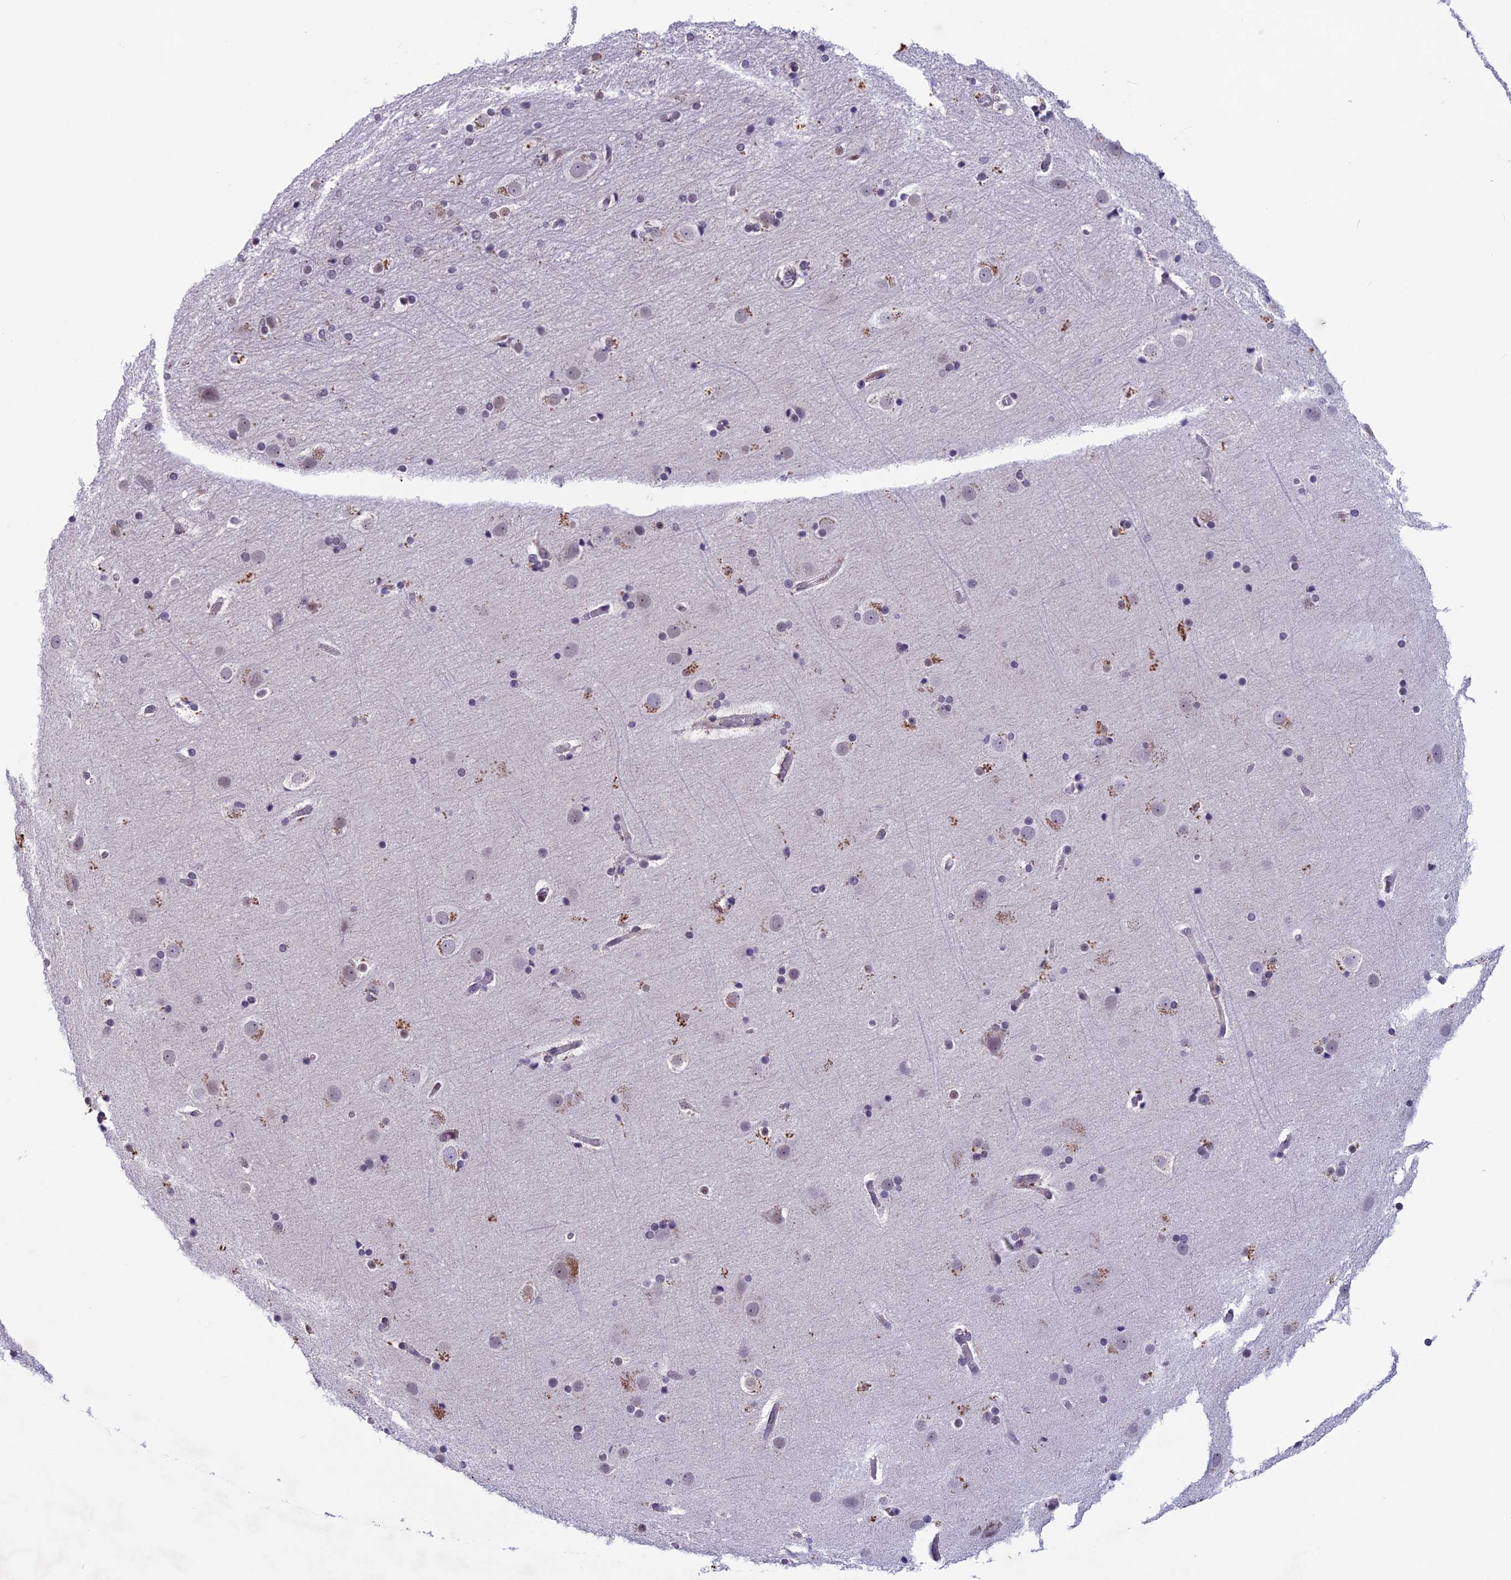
{"staining": {"intensity": "negative", "quantity": "none", "location": "none"}, "tissue": "cerebral cortex", "cell_type": "Endothelial cells", "image_type": "normal", "snomed": [{"axis": "morphology", "description": "Normal tissue, NOS"}, {"axis": "topography", "description": "Cerebral cortex"}], "caption": "The histopathology image reveals no staining of endothelial cells in normal cerebral cortex.", "gene": "FKBPL", "patient": {"sex": "male", "age": 57}}